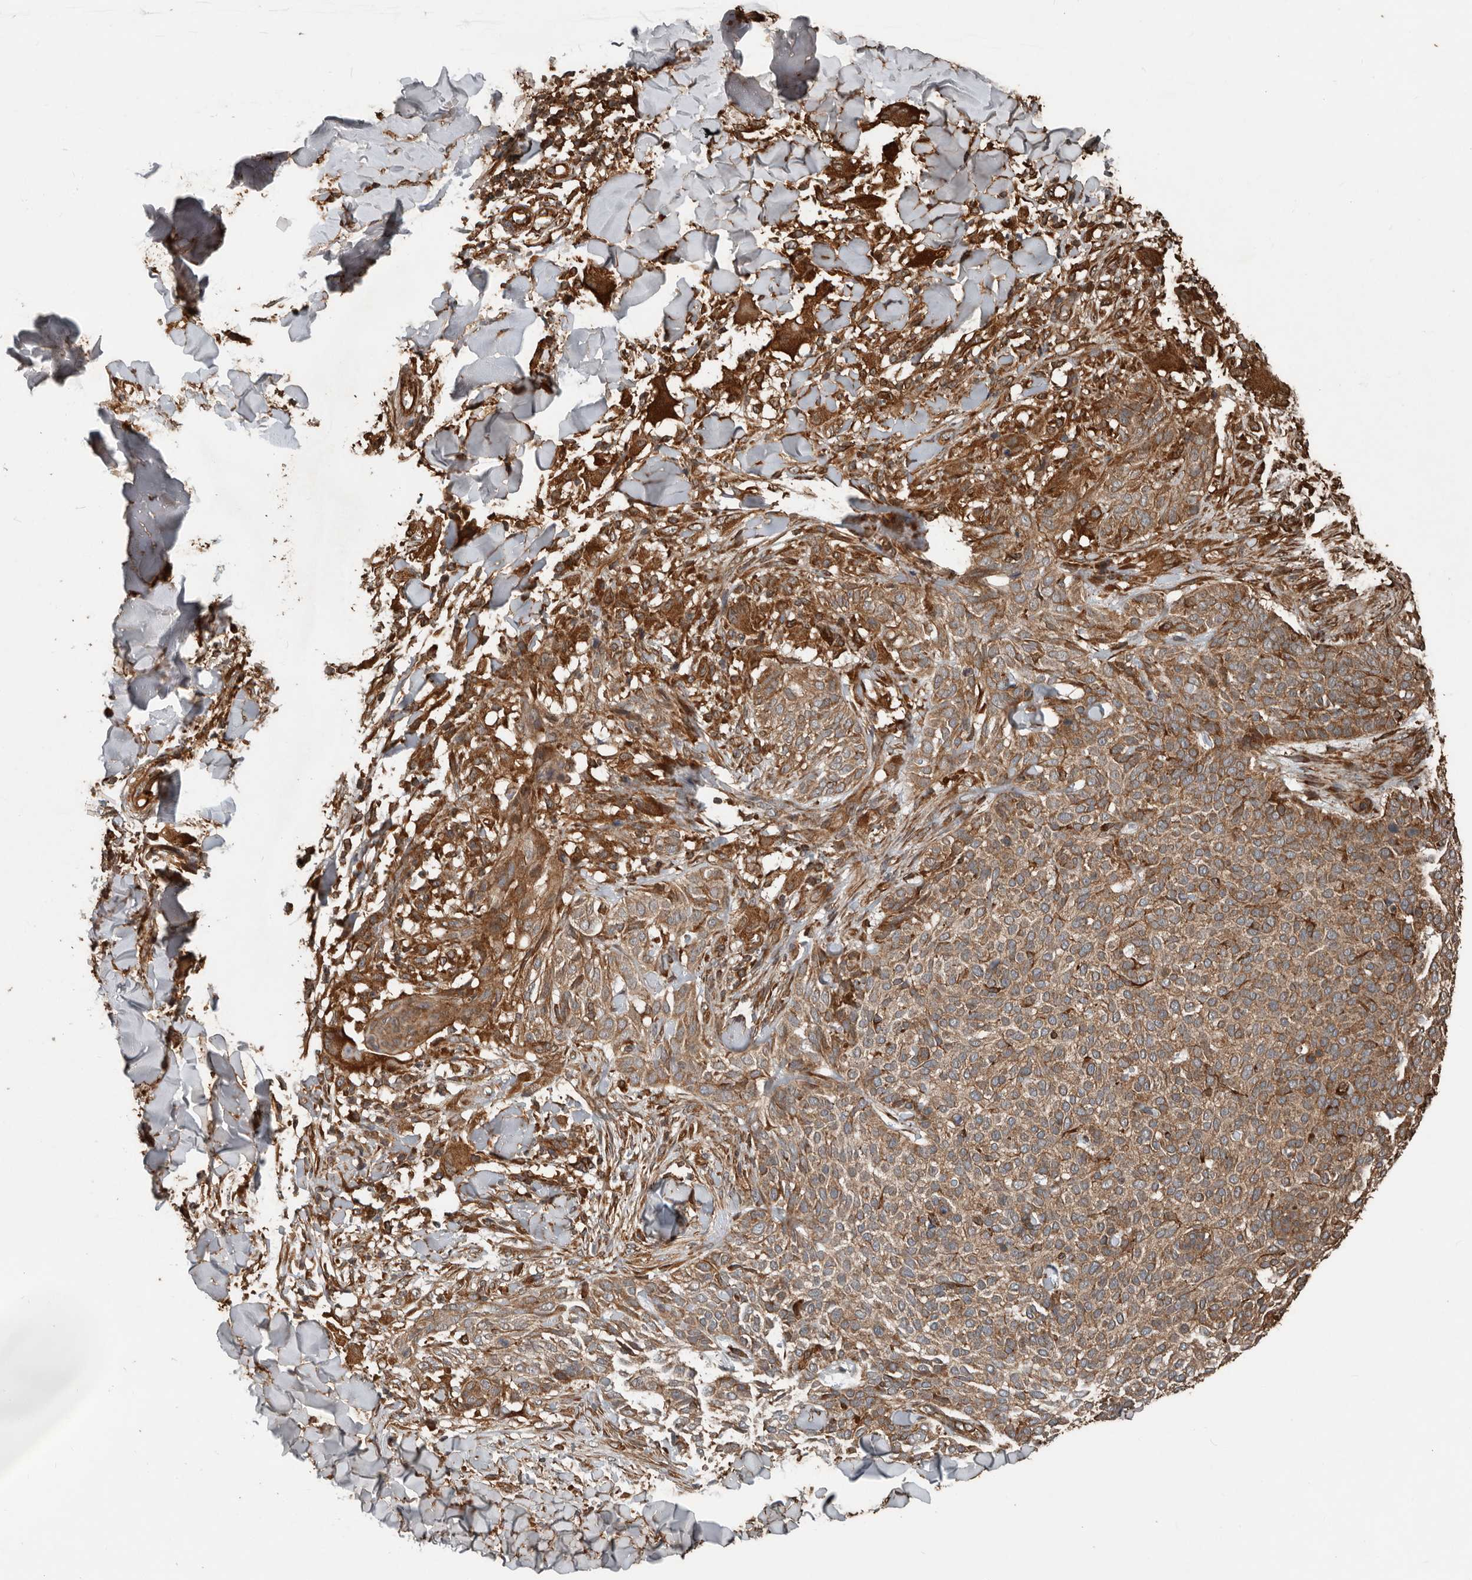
{"staining": {"intensity": "moderate", "quantity": ">75%", "location": "cytoplasmic/membranous"}, "tissue": "skin cancer", "cell_type": "Tumor cells", "image_type": "cancer", "snomed": [{"axis": "morphology", "description": "Normal tissue, NOS"}, {"axis": "morphology", "description": "Basal cell carcinoma"}, {"axis": "topography", "description": "Skin"}], "caption": "Basal cell carcinoma (skin) was stained to show a protein in brown. There is medium levels of moderate cytoplasmic/membranous positivity in about >75% of tumor cells. (brown staining indicates protein expression, while blue staining denotes nuclei).", "gene": "YOD1", "patient": {"sex": "male", "age": 67}}